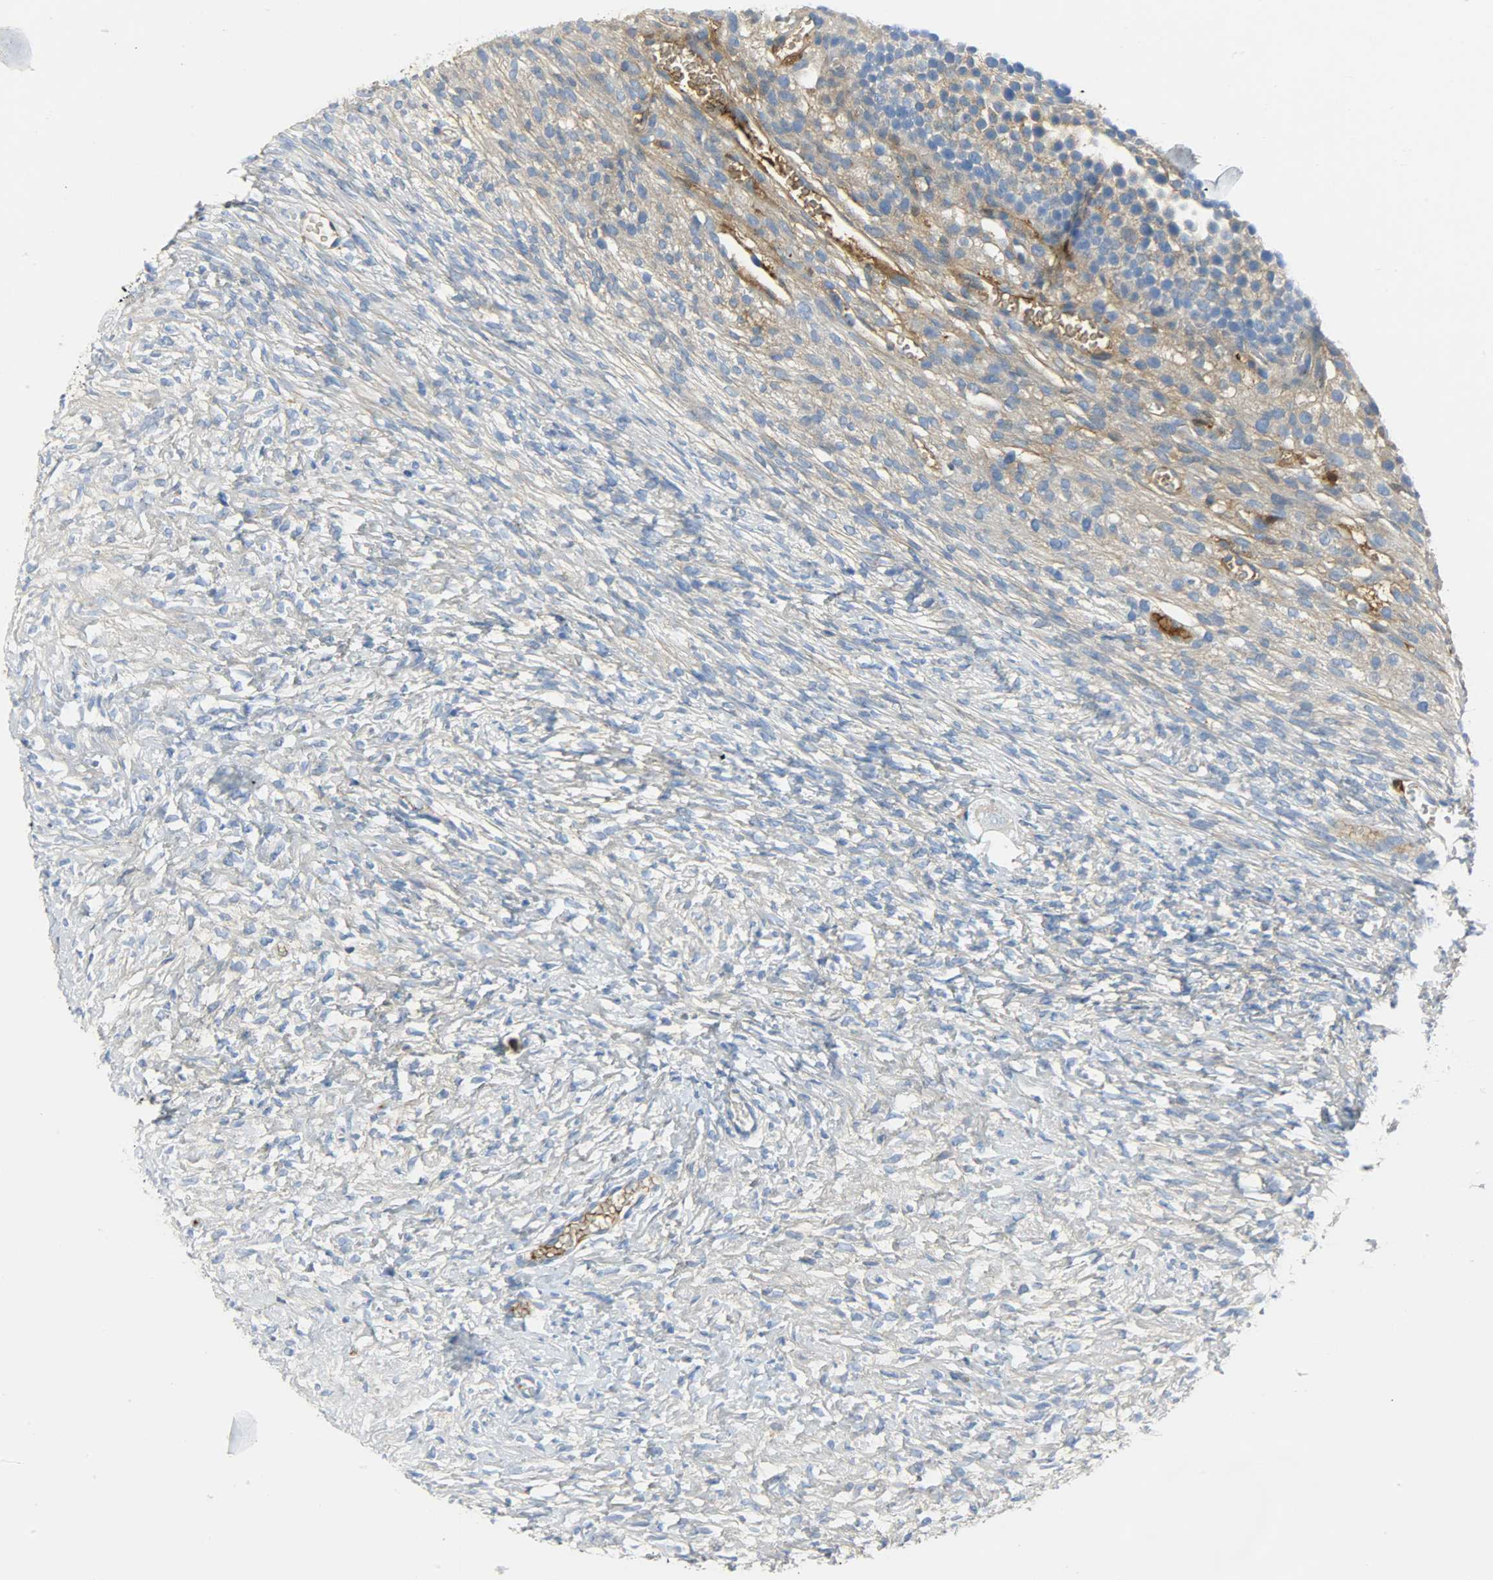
{"staining": {"intensity": "weak", "quantity": "<25%", "location": "cytoplasmic/membranous"}, "tissue": "ovary", "cell_type": "Ovarian stroma cells", "image_type": "normal", "snomed": [{"axis": "morphology", "description": "Normal tissue, NOS"}, {"axis": "topography", "description": "Ovary"}], "caption": "This photomicrograph is of normal ovary stained with immunohistochemistry to label a protein in brown with the nuclei are counter-stained blue. There is no staining in ovarian stroma cells.", "gene": "CRP", "patient": {"sex": "female", "age": 35}}